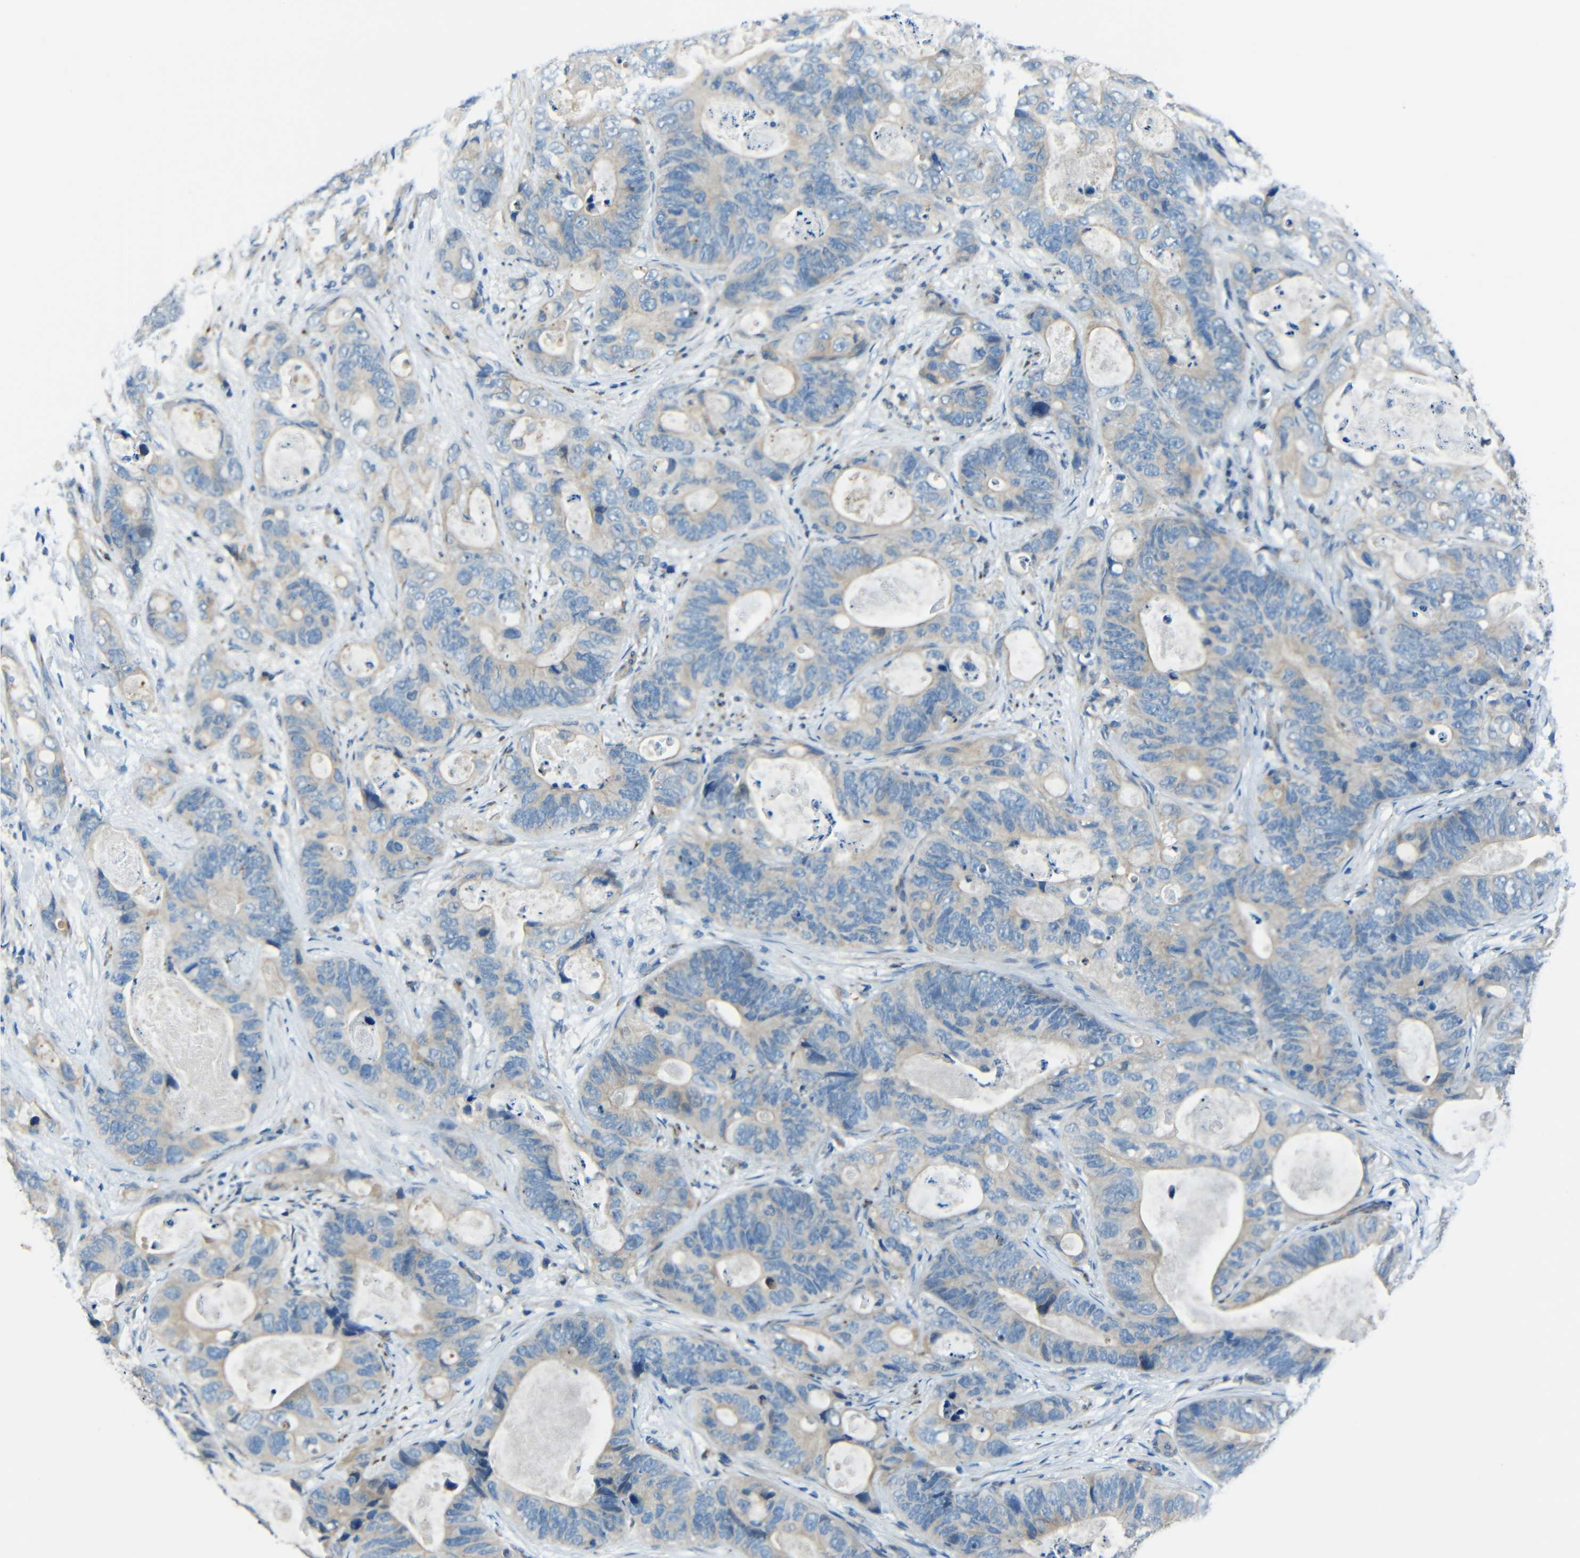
{"staining": {"intensity": "weak", "quantity": "25%-75%", "location": "cytoplasmic/membranous"}, "tissue": "stomach cancer", "cell_type": "Tumor cells", "image_type": "cancer", "snomed": [{"axis": "morphology", "description": "Adenocarcinoma, NOS"}, {"axis": "topography", "description": "Stomach"}], "caption": "Immunohistochemical staining of human adenocarcinoma (stomach) shows low levels of weak cytoplasmic/membranous staining in about 25%-75% of tumor cells. (brown staining indicates protein expression, while blue staining denotes nuclei).", "gene": "CYP26B1", "patient": {"sex": "female", "age": 89}}